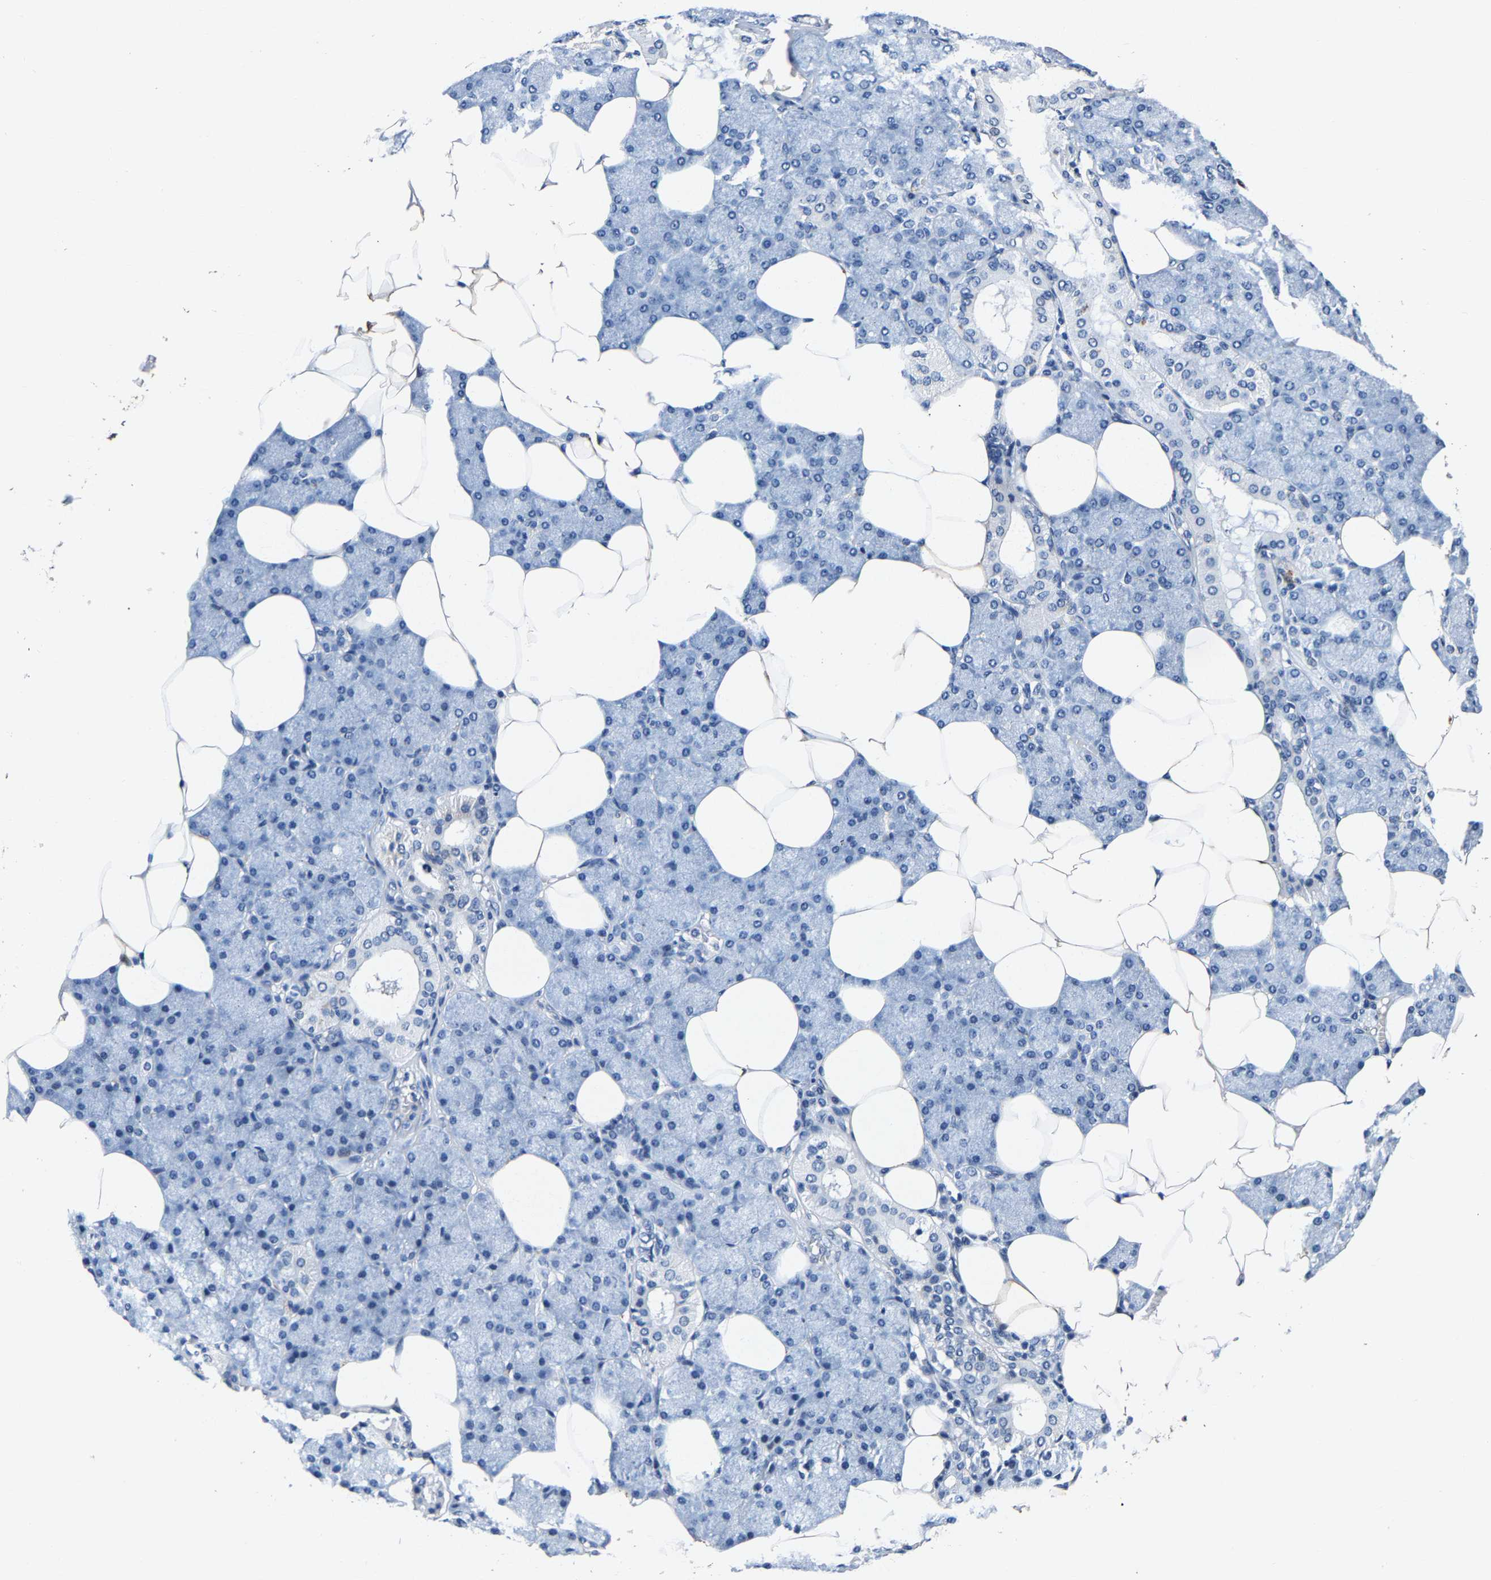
{"staining": {"intensity": "negative", "quantity": "none", "location": "none"}, "tissue": "salivary gland", "cell_type": "Glandular cells", "image_type": "normal", "snomed": [{"axis": "morphology", "description": "Normal tissue, NOS"}, {"axis": "topography", "description": "Salivary gland"}], "caption": "Immunohistochemical staining of unremarkable salivary gland exhibits no significant positivity in glandular cells.", "gene": "UBN2", "patient": {"sex": "male", "age": 62}}